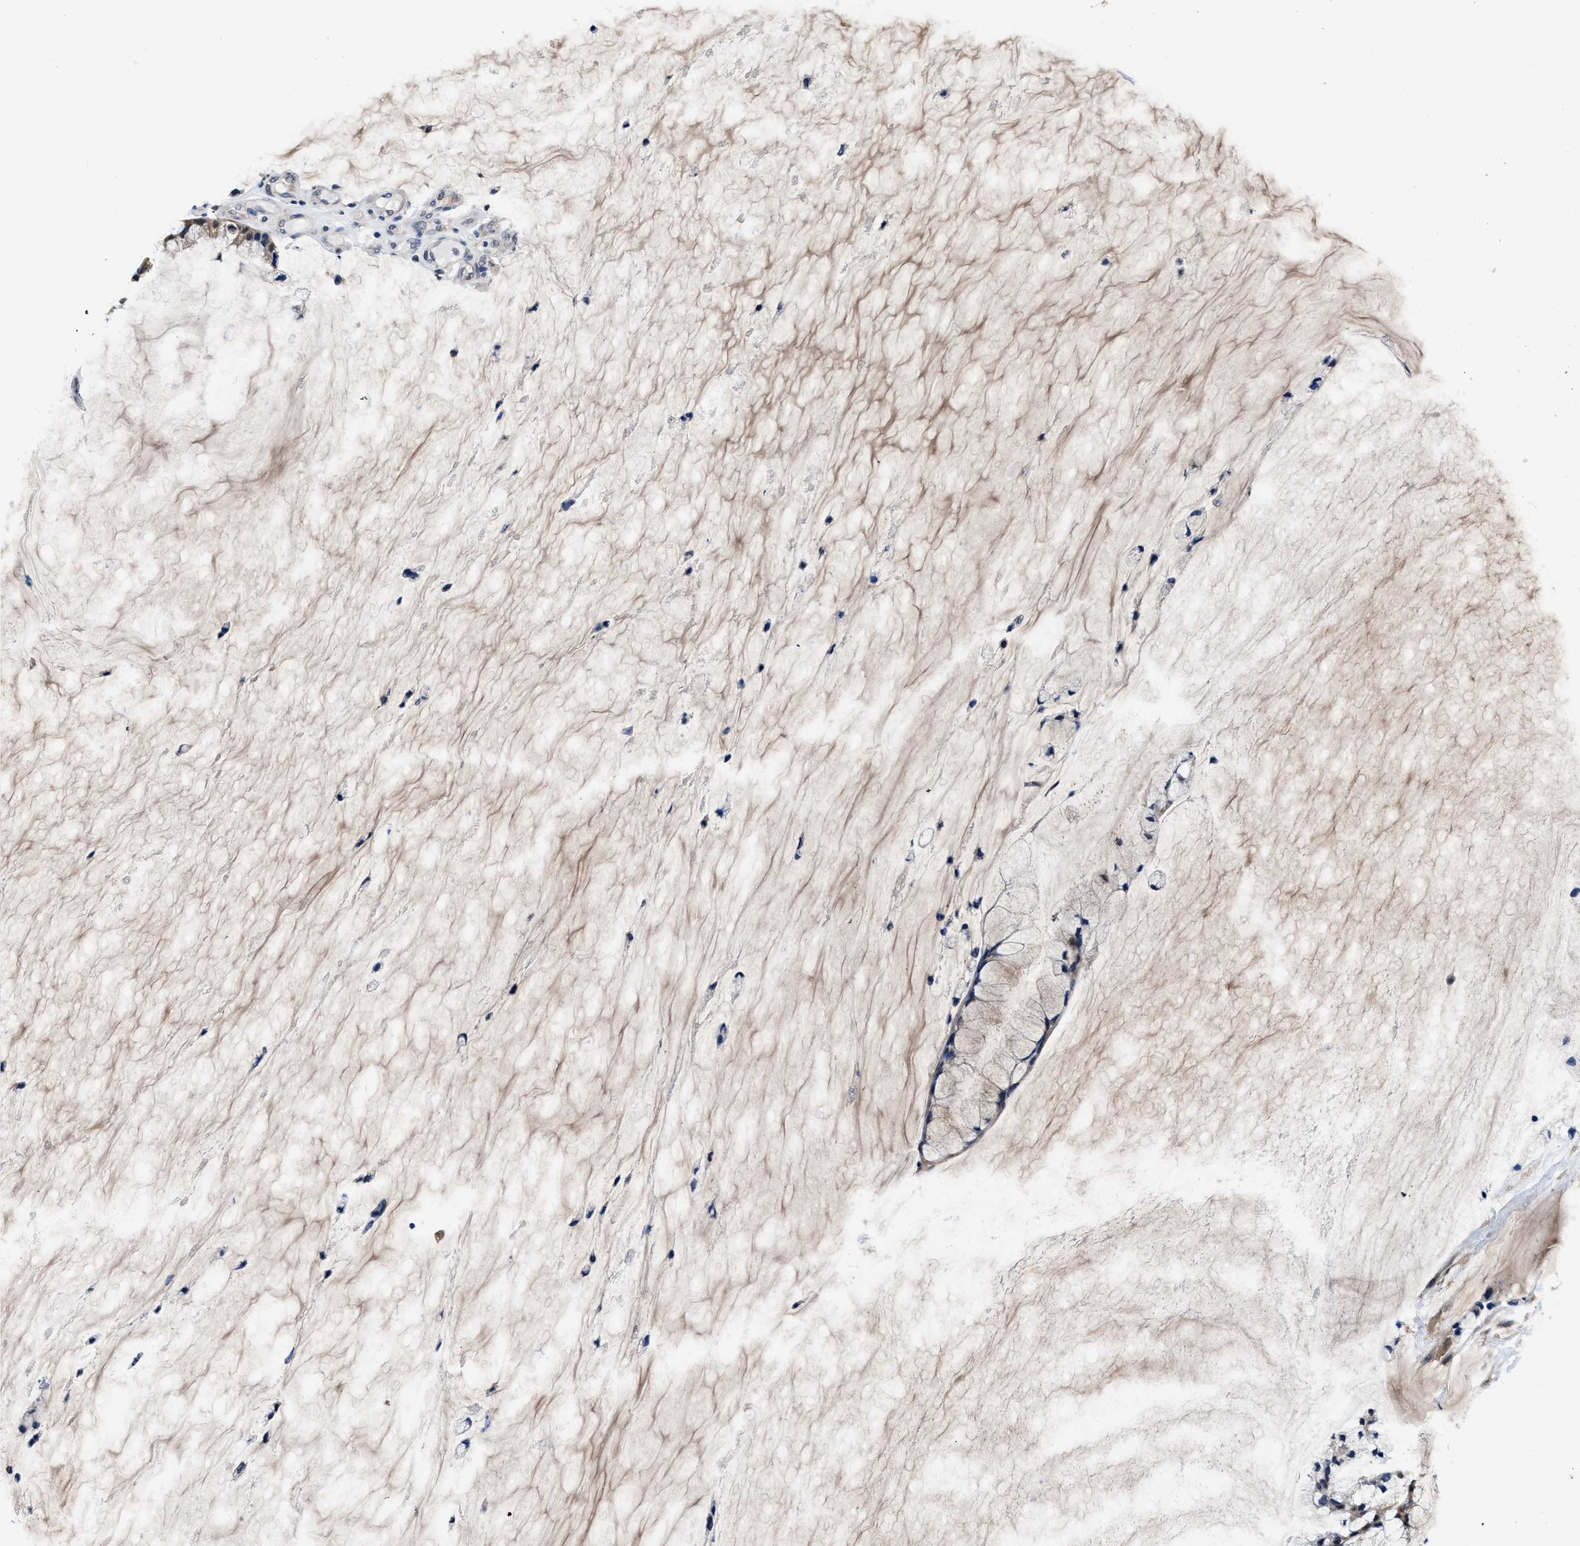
{"staining": {"intensity": "weak", "quantity": "<25%", "location": "cytoplasmic/membranous"}, "tissue": "ovarian cancer", "cell_type": "Tumor cells", "image_type": "cancer", "snomed": [{"axis": "morphology", "description": "Cystadenocarcinoma, mucinous, NOS"}, {"axis": "topography", "description": "Ovary"}], "caption": "The immunohistochemistry (IHC) micrograph has no significant positivity in tumor cells of ovarian cancer (mucinous cystadenocarcinoma) tissue. (DAB (3,3'-diaminobenzidine) immunohistochemistry visualized using brightfield microscopy, high magnification).", "gene": "ACLY", "patient": {"sex": "female", "age": 39}}